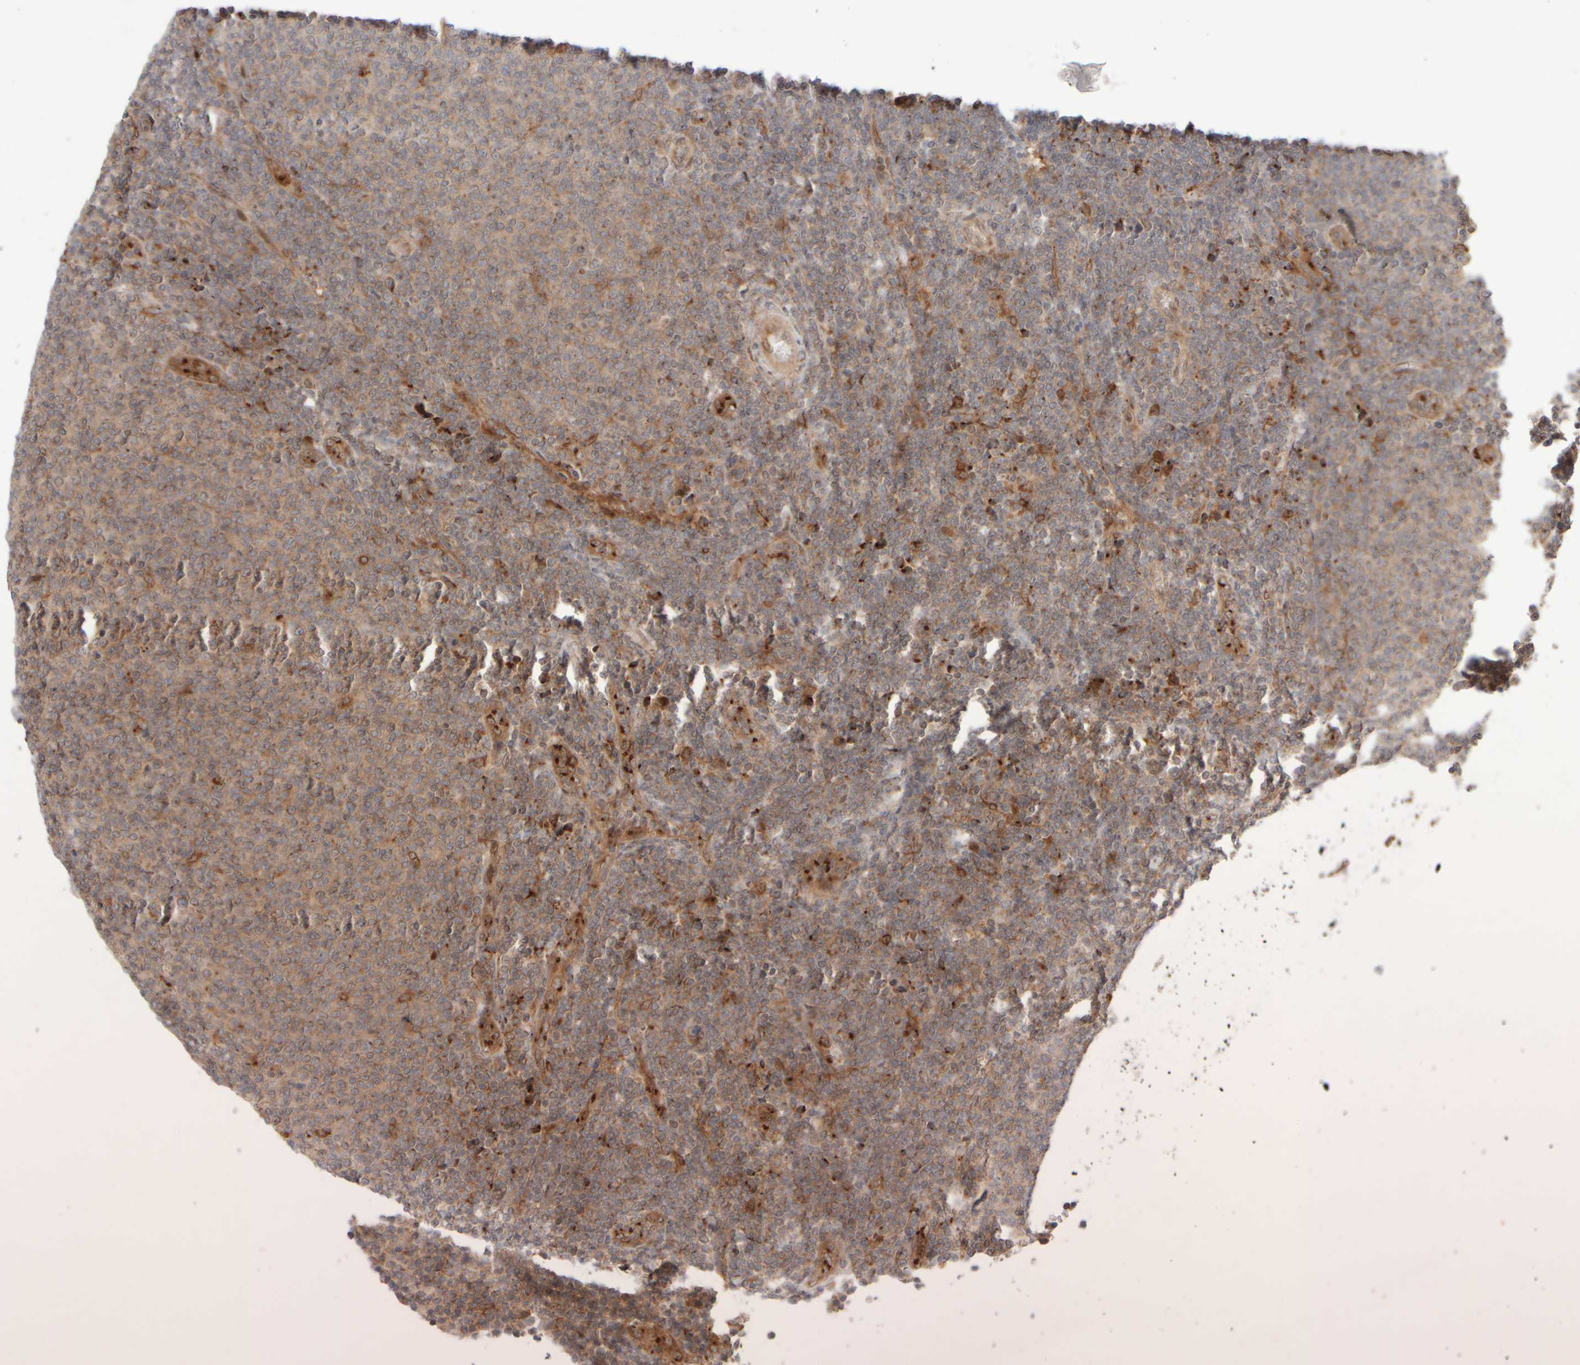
{"staining": {"intensity": "moderate", "quantity": "25%-75%", "location": "cytoplasmic/membranous"}, "tissue": "lymphoma", "cell_type": "Tumor cells", "image_type": "cancer", "snomed": [{"axis": "morphology", "description": "Malignant lymphoma, non-Hodgkin's type, Low grade"}, {"axis": "topography", "description": "Lymph node"}], "caption": "Immunohistochemistry (IHC) micrograph of human lymphoma stained for a protein (brown), which shows medium levels of moderate cytoplasmic/membranous positivity in approximately 25%-75% of tumor cells.", "gene": "GCN1", "patient": {"sex": "male", "age": 66}}